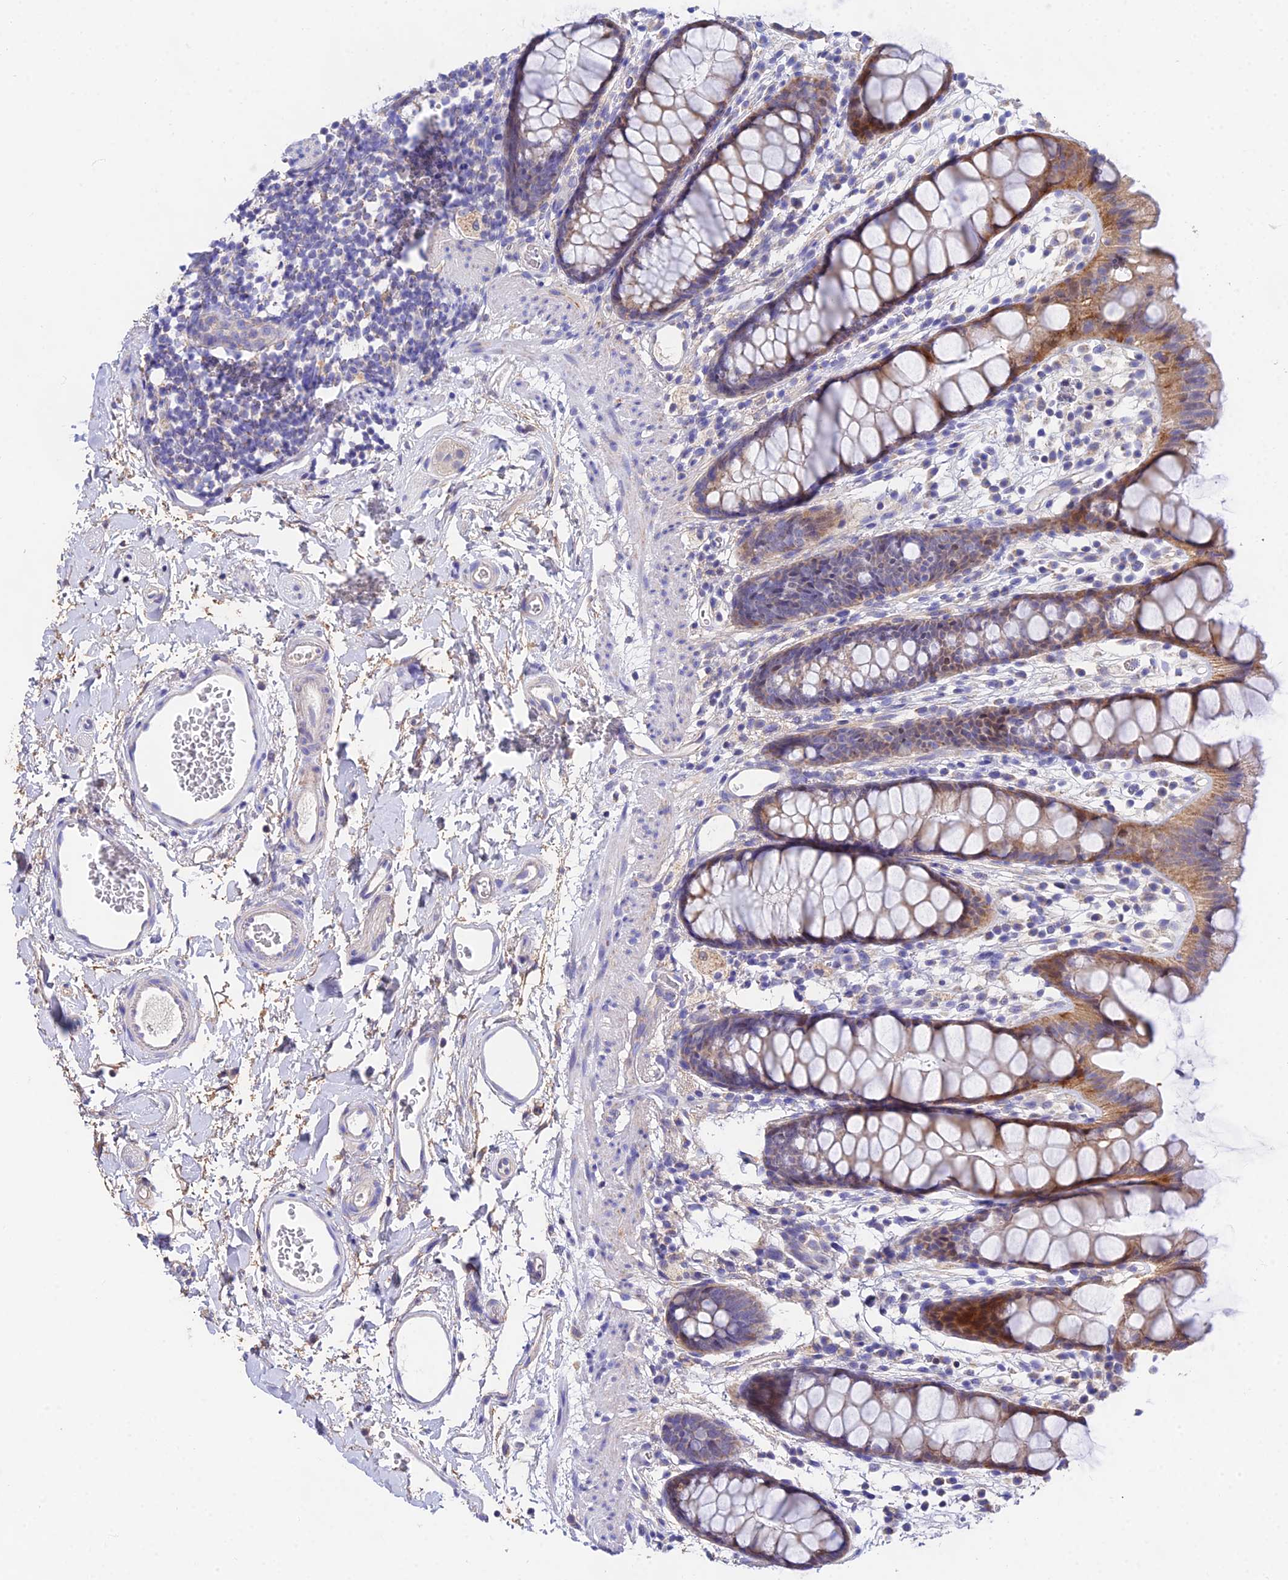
{"staining": {"intensity": "moderate", "quantity": "25%-75%", "location": "cytoplasmic/membranous"}, "tissue": "rectum", "cell_type": "Glandular cells", "image_type": "normal", "snomed": [{"axis": "morphology", "description": "Normal tissue, NOS"}, {"axis": "topography", "description": "Rectum"}], "caption": "The immunohistochemical stain labels moderate cytoplasmic/membranous expression in glandular cells of unremarkable rectum.", "gene": "PPP2R2A", "patient": {"sex": "female", "age": 65}}